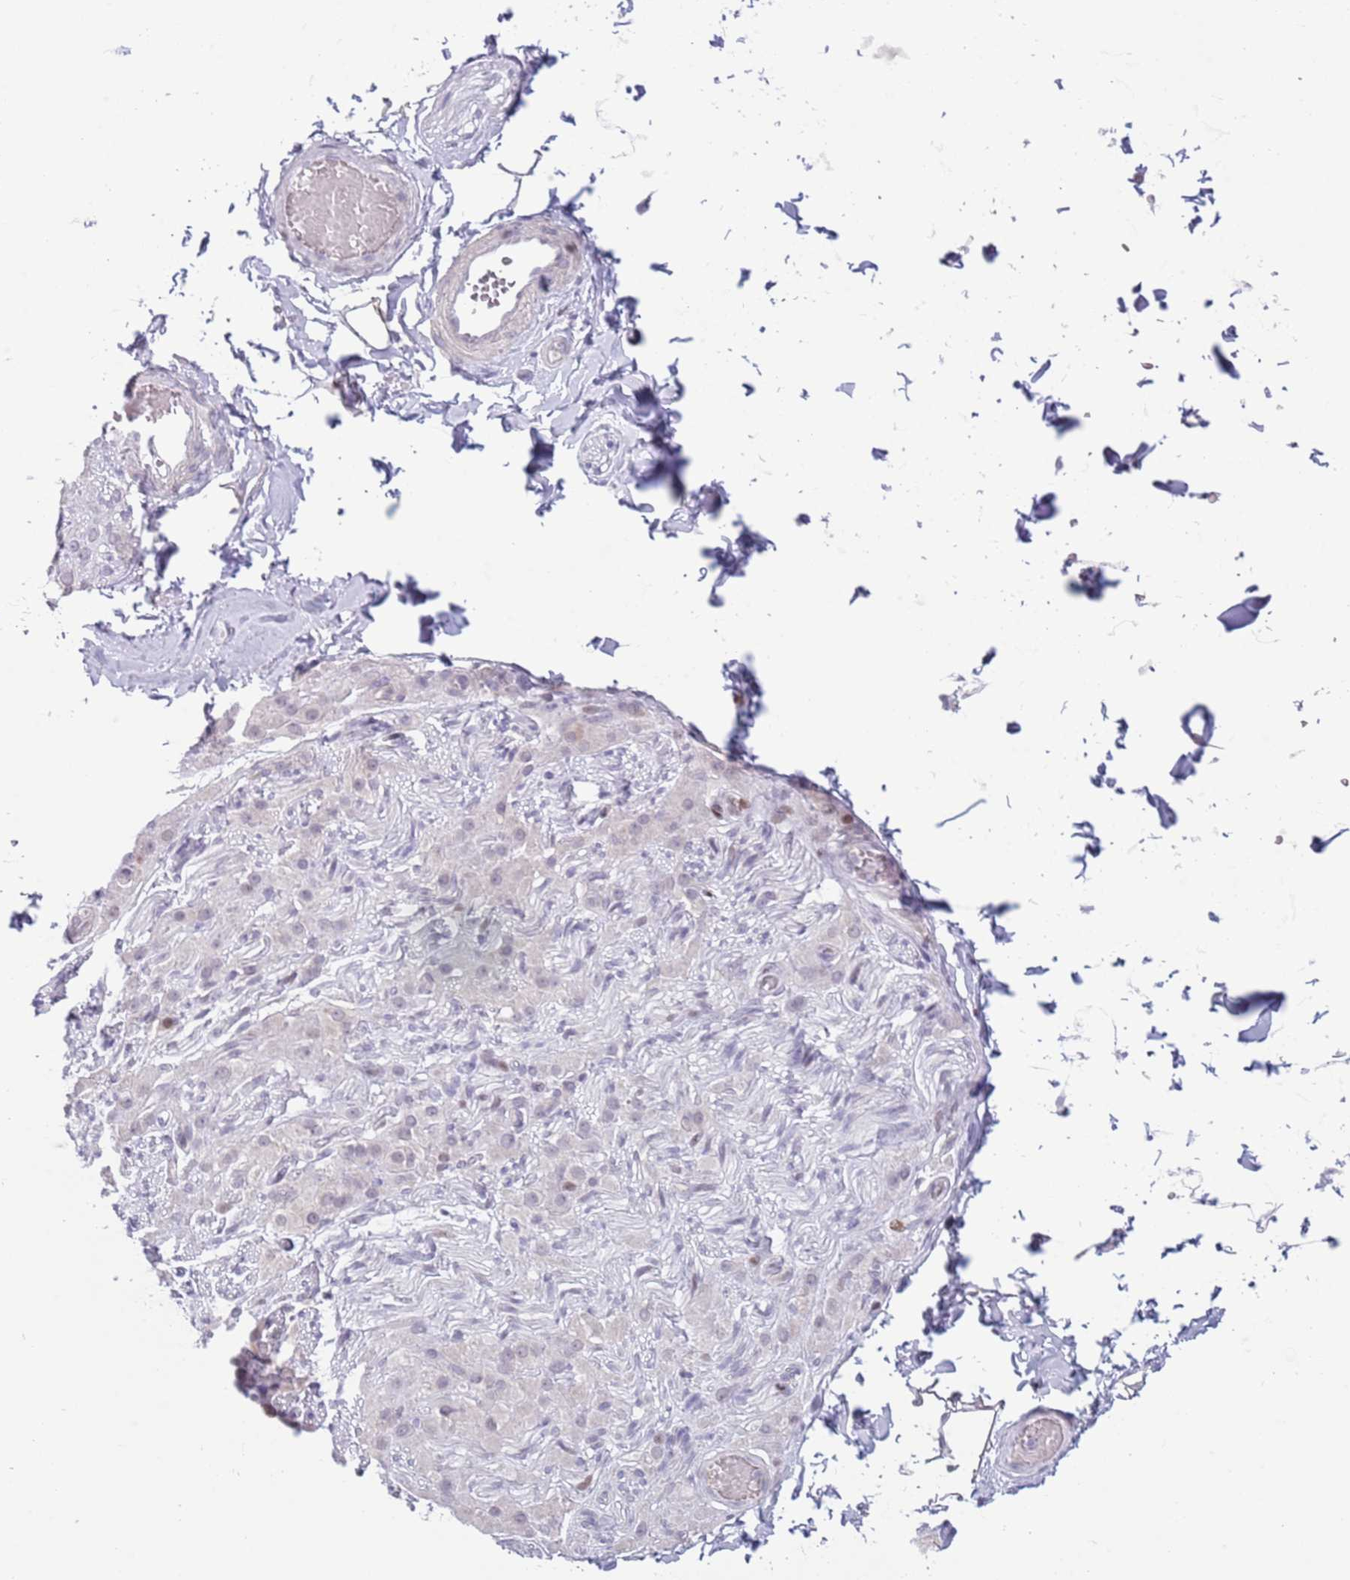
{"staining": {"intensity": "negative", "quantity": "none", "location": "none"}, "tissue": "adipose tissue", "cell_type": "Adipocytes", "image_type": "normal", "snomed": [{"axis": "morphology", "description": "Normal tissue, NOS"}, {"axis": "topography", "description": "Soft tissue"}, {"axis": "topography", "description": "Vascular tissue"}, {"axis": "topography", "description": "Peripheral nerve tissue"}], "caption": "Protein analysis of normal adipose tissue demonstrates no significant expression in adipocytes. Brightfield microscopy of IHC stained with DAB (brown) and hematoxylin (blue), captured at high magnification.", "gene": "MFSD10", "patient": {"sex": "male", "age": 32}}